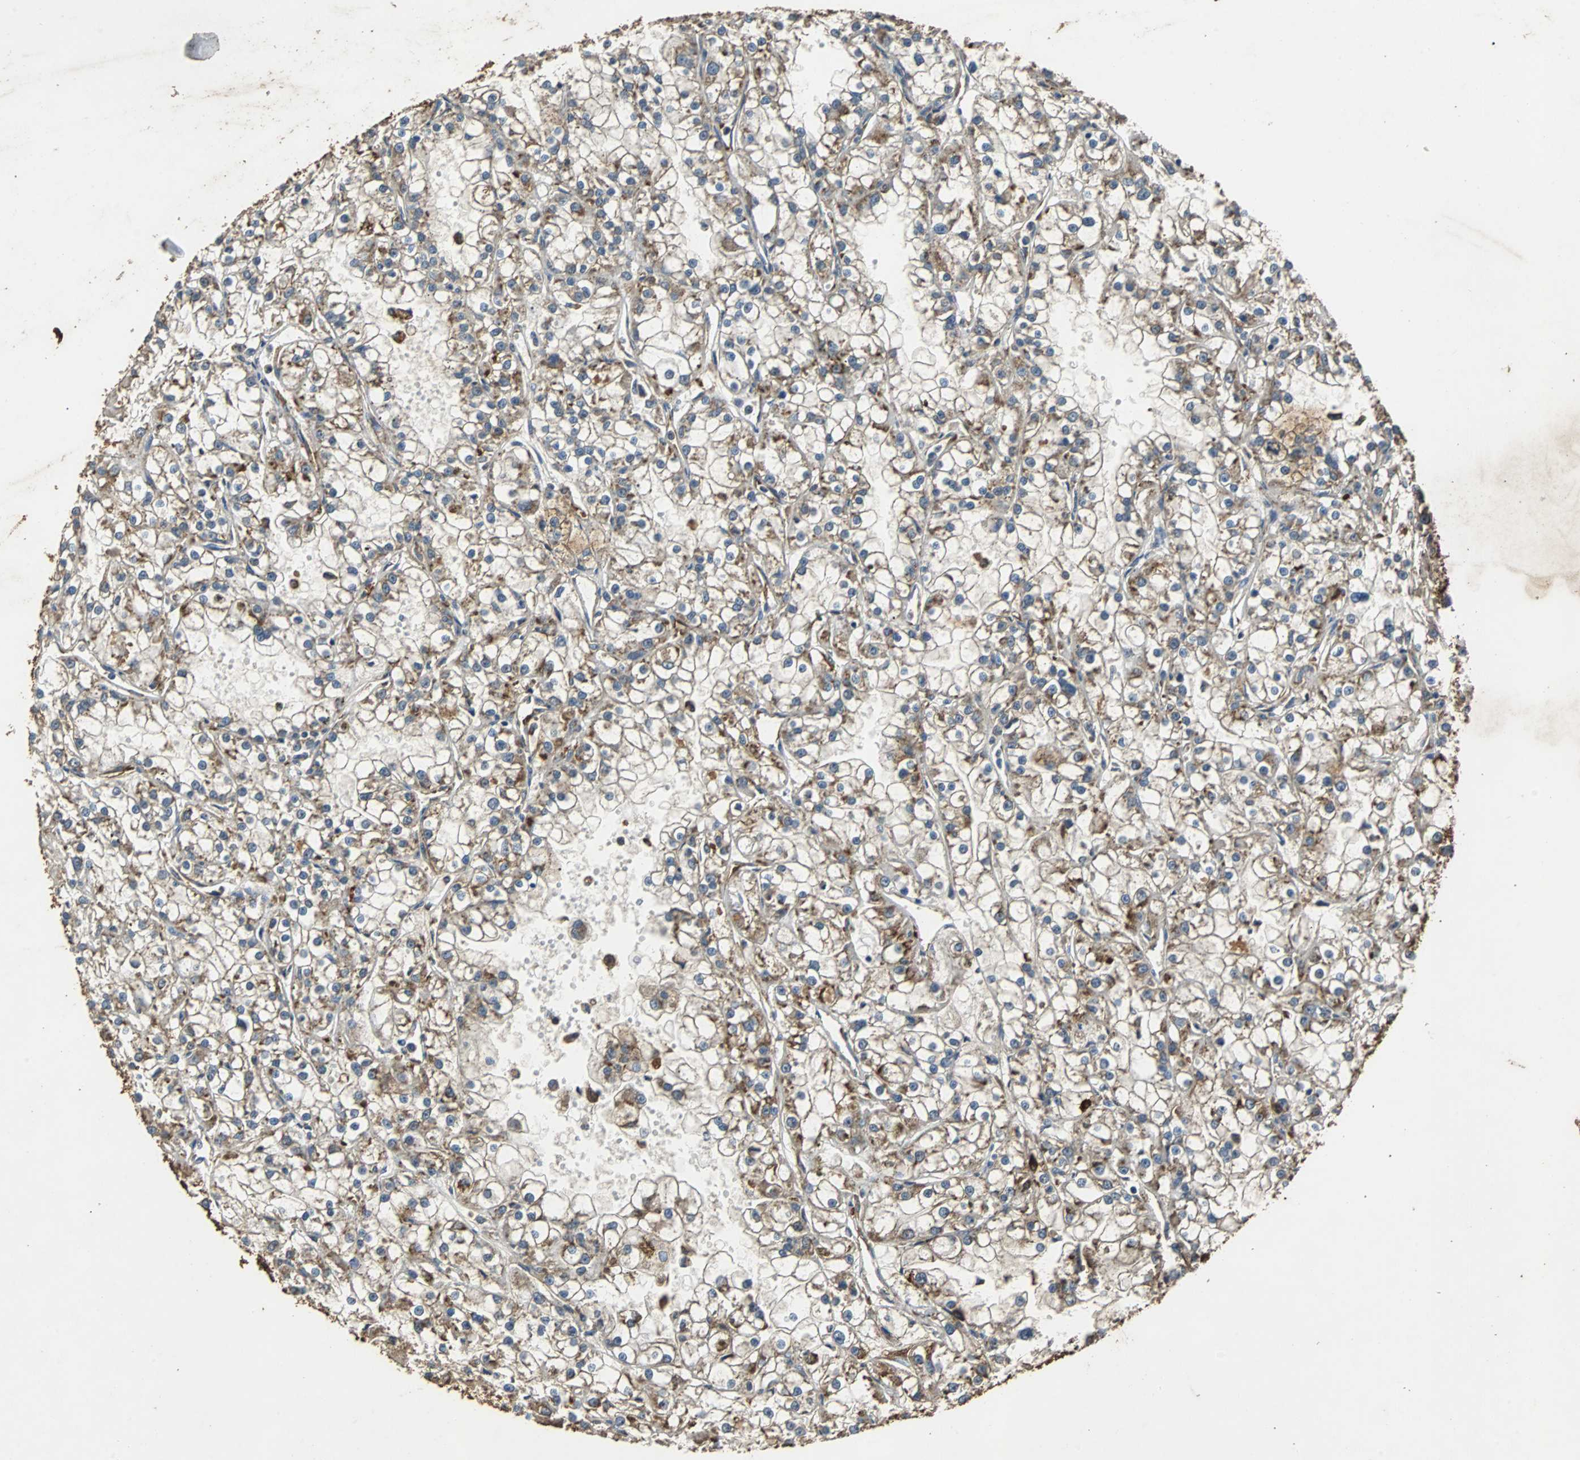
{"staining": {"intensity": "moderate", "quantity": ">75%", "location": "cytoplasmic/membranous"}, "tissue": "renal cancer", "cell_type": "Tumor cells", "image_type": "cancer", "snomed": [{"axis": "morphology", "description": "Adenocarcinoma, NOS"}, {"axis": "topography", "description": "Kidney"}], "caption": "Immunohistochemistry photomicrograph of neoplastic tissue: human renal cancer stained using immunohistochemistry (IHC) shows medium levels of moderate protein expression localized specifically in the cytoplasmic/membranous of tumor cells, appearing as a cytoplasmic/membranous brown color.", "gene": "NAA10", "patient": {"sex": "female", "age": 52}}